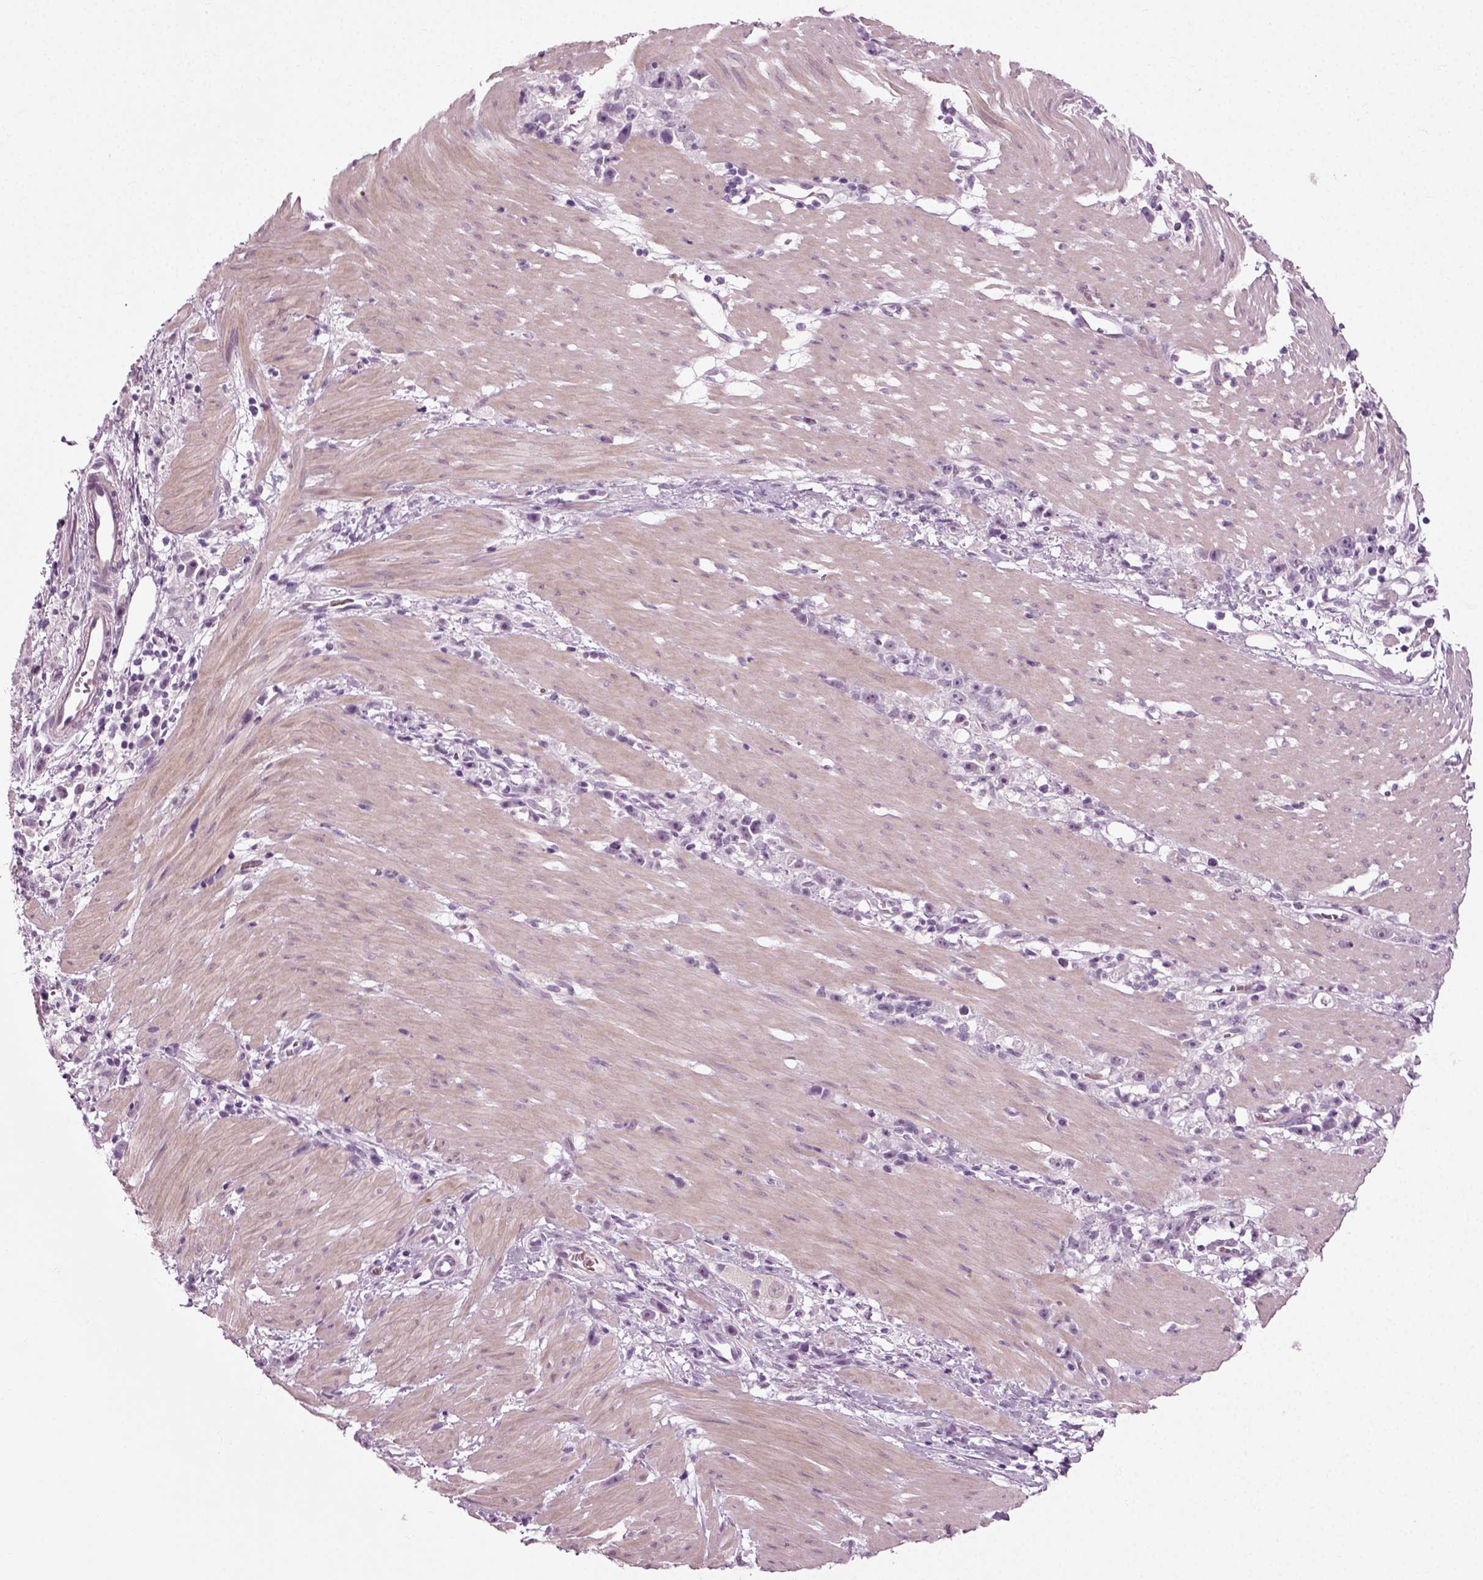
{"staining": {"intensity": "negative", "quantity": "none", "location": "none"}, "tissue": "stomach cancer", "cell_type": "Tumor cells", "image_type": "cancer", "snomed": [{"axis": "morphology", "description": "Adenocarcinoma, NOS"}, {"axis": "topography", "description": "Stomach"}], "caption": "A histopathology image of human adenocarcinoma (stomach) is negative for staining in tumor cells. The staining is performed using DAB brown chromogen with nuclei counter-stained in using hematoxylin.", "gene": "ZC2HC1C", "patient": {"sex": "female", "age": 59}}